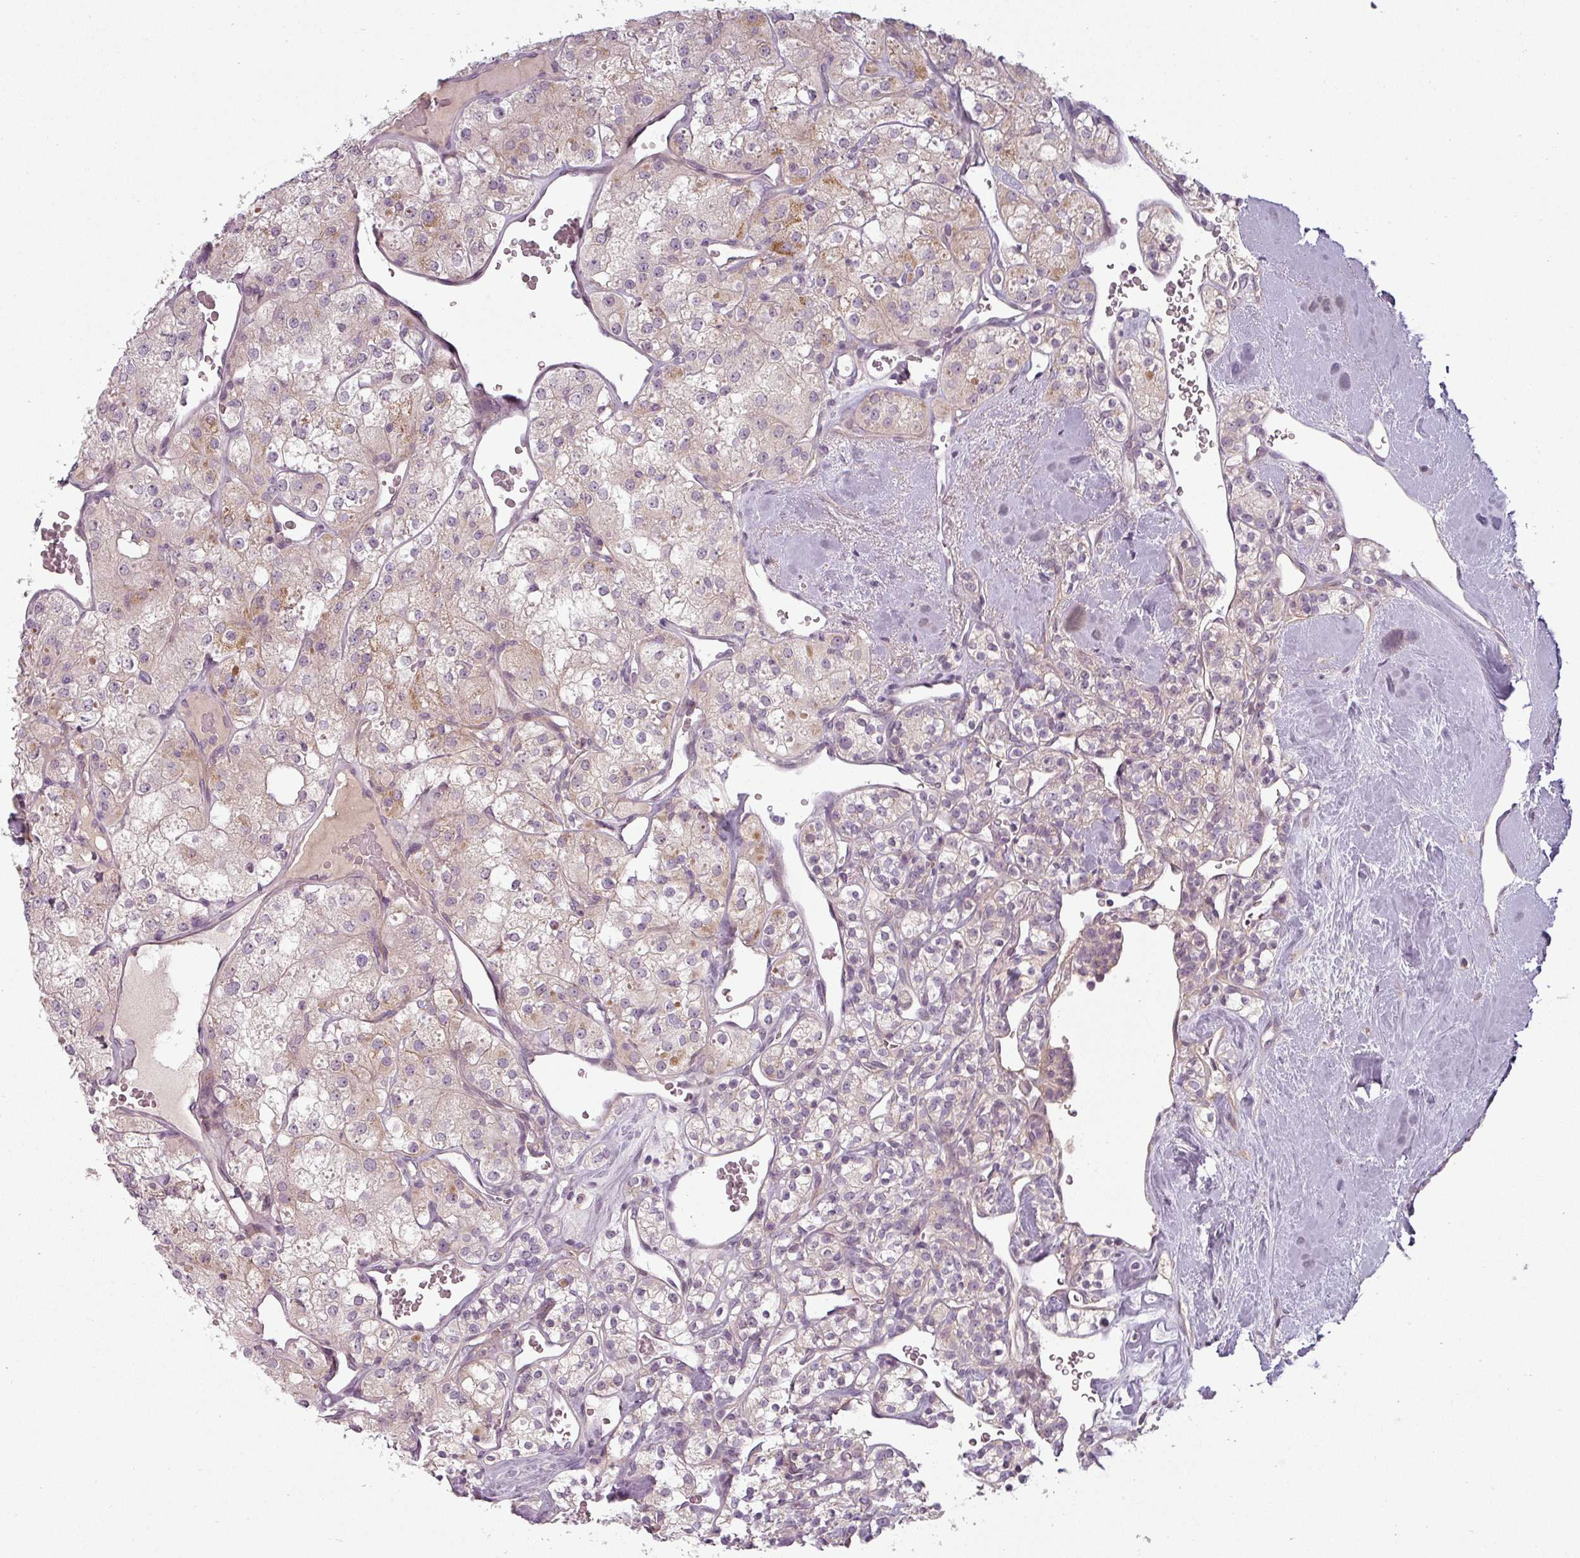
{"staining": {"intensity": "weak", "quantity": "<25%", "location": "cytoplasmic/membranous"}, "tissue": "renal cancer", "cell_type": "Tumor cells", "image_type": "cancer", "snomed": [{"axis": "morphology", "description": "Adenocarcinoma, NOS"}, {"axis": "topography", "description": "Kidney"}], "caption": "Protein analysis of renal cancer (adenocarcinoma) exhibits no significant staining in tumor cells. (DAB (3,3'-diaminobenzidine) immunohistochemistry (IHC) with hematoxylin counter stain).", "gene": "SLC16A9", "patient": {"sex": "male", "age": 77}}